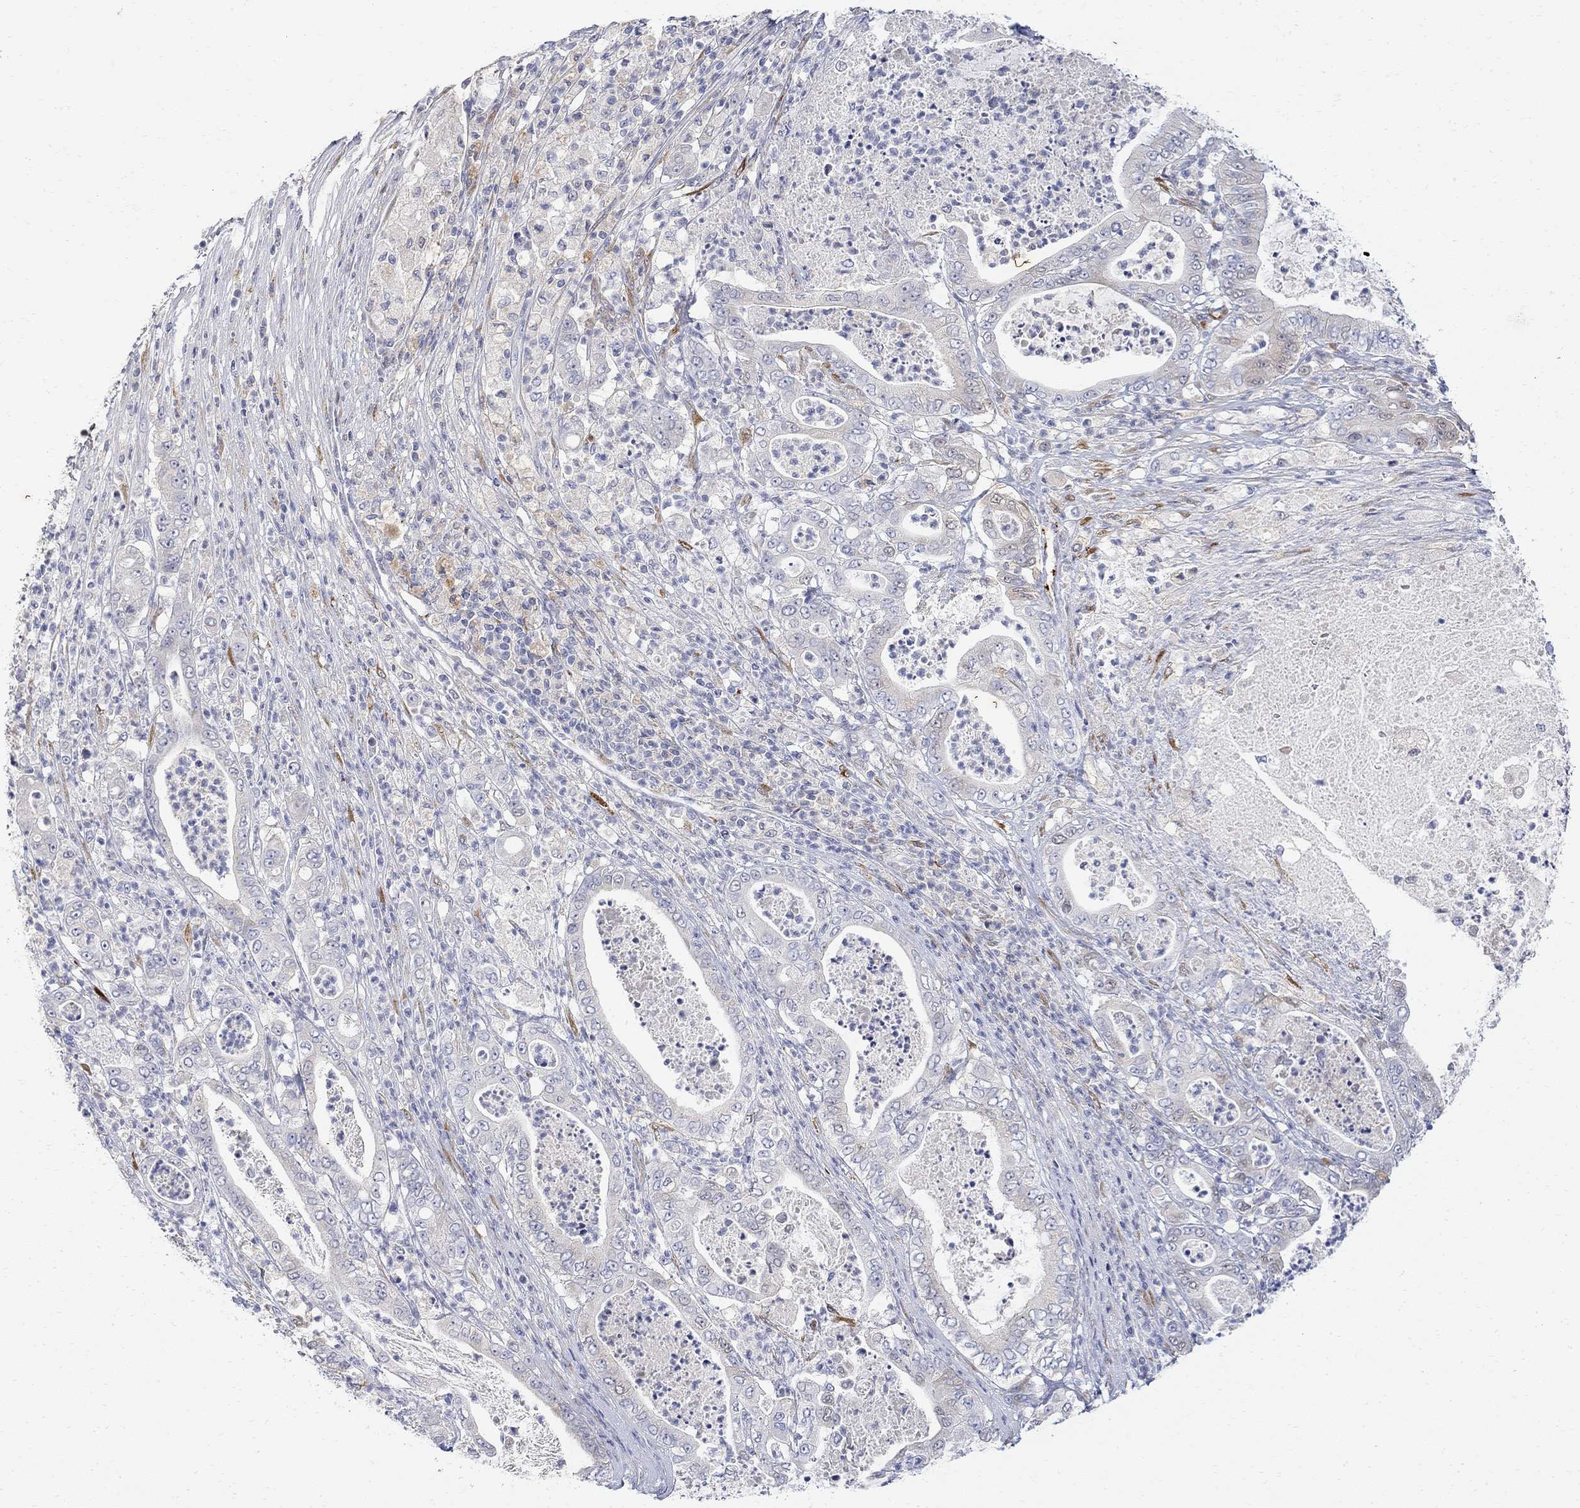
{"staining": {"intensity": "negative", "quantity": "none", "location": "none"}, "tissue": "pancreatic cancer", "cell_type": "Tumor cells", "image_type": "cancer", "snomed": [{"axis": "morphology", "description": "Adenocarcinoma, NOS"}, {"axis": "topography", "description": "Pancreas"}], "caption": "Tumor cells show no significant protein expression in pancreatic adenocarcinoma.", "gene": "FNDC5", "patient": {"sex": "male", "age": 71}}